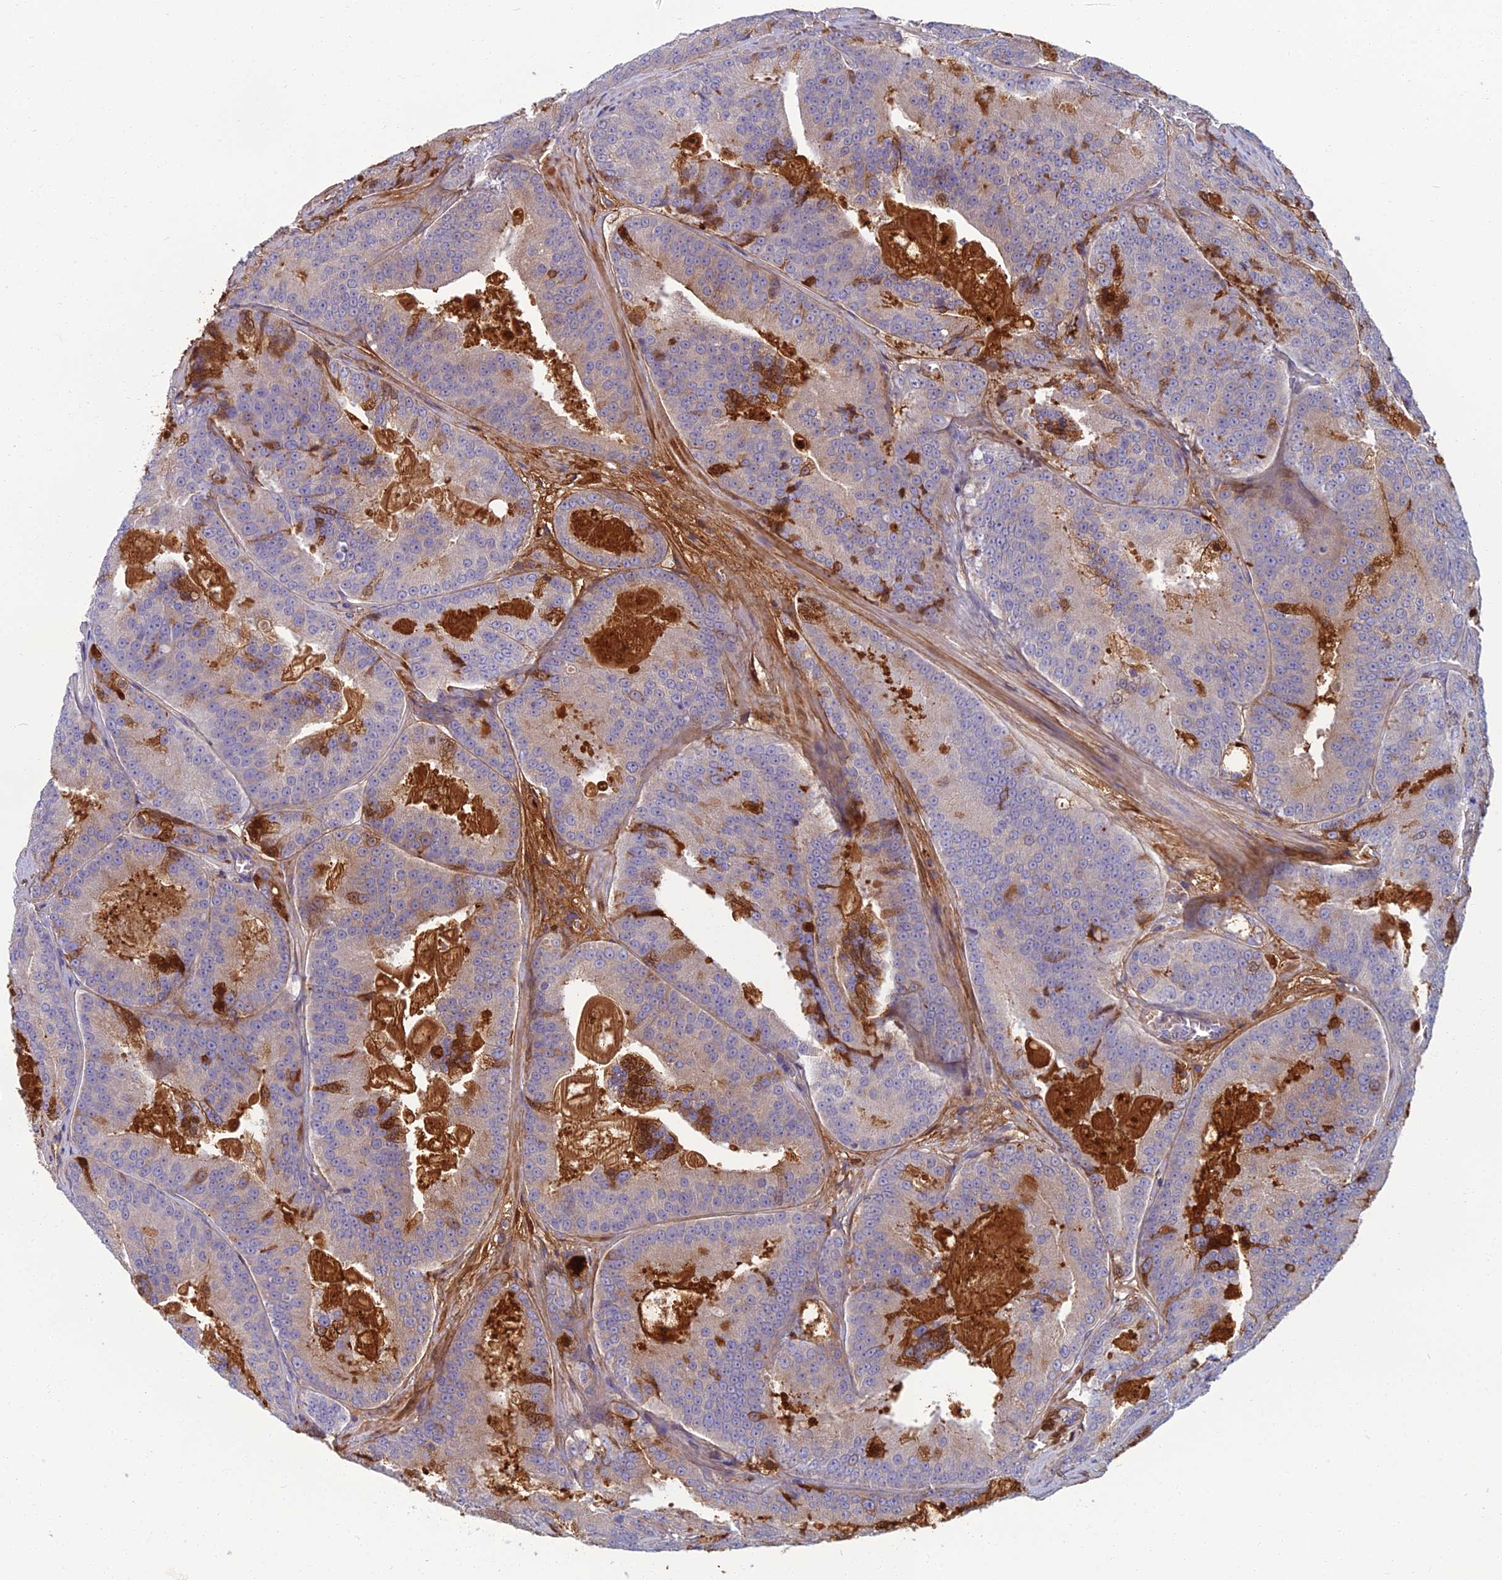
{"staining": {"intensity": "weak", "quantity": "<25%", "location": "cytoplasmic/membranous"}, "tissue": "prostate cancer", "cell_type": "Tumor cells", "image_type": "cancer", "snomed": [{"axis": "morphology", "description": "Adenocarcinoma, High grade"}, {"axis": "topography", "description": "Prostate"}], "caption": "Immunohistochemistry (IHC) of prostate adenocarcinoma (high-grade) reveals no expression in tumor cells.", "gene": "SPTLC3", "patient": {"sex": "male", "age": 61}}